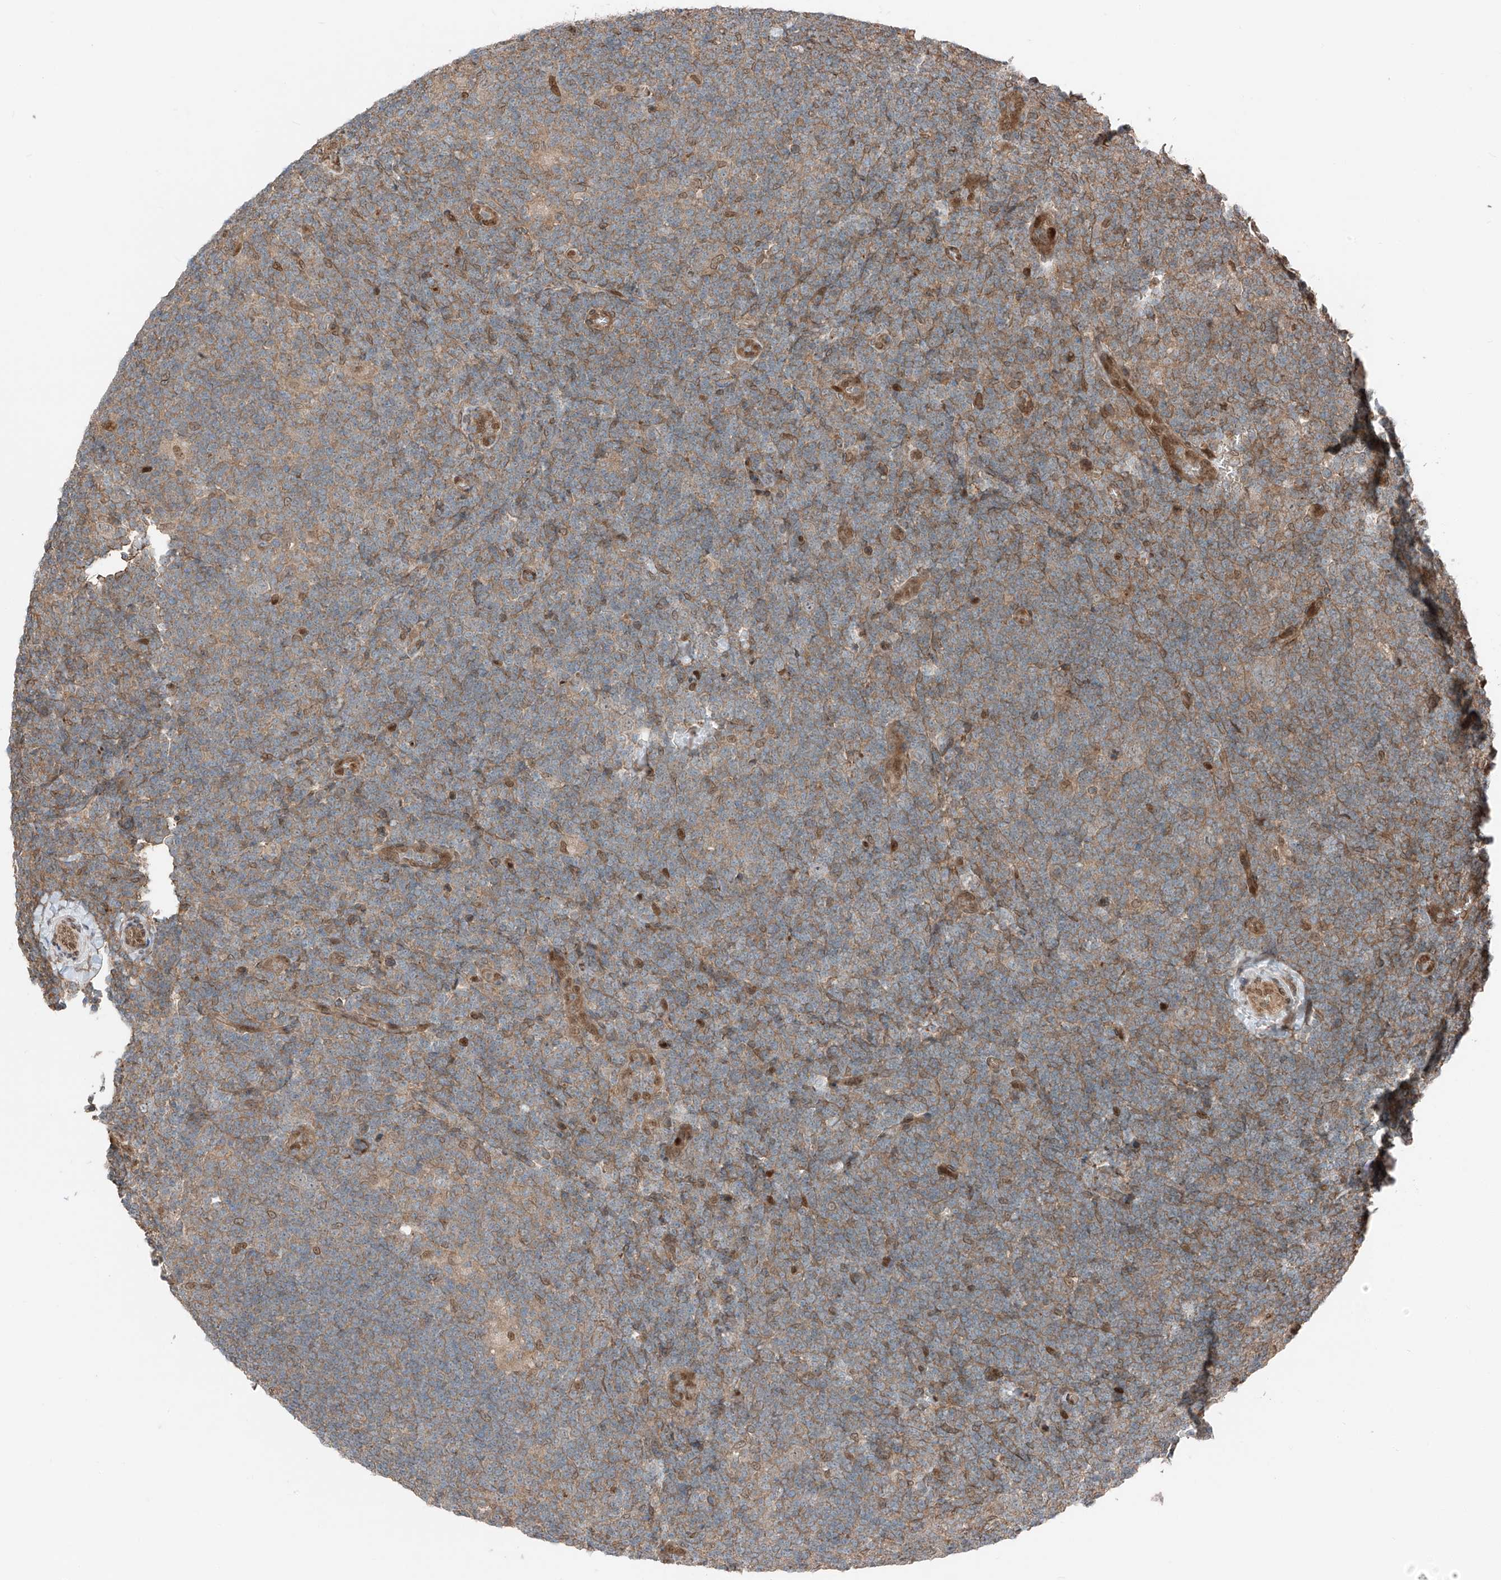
{"staining": {"intensity": "negative", "quantity": "none", "location": "none"}, "tissue": "lymphoma", "cell_type": "Tumor cells", "image_type": "cancer", "snomed": [{"axis": "morphology", "description": "Hodgkin's disease, NOS"}, {"axis": "topography", "description": "Lymph node"}], "caption": "Immunohistochemistry of human lymphoma exhibits no positivity in tumor cells.", "gene": "CEP162", "patient": {"sex": "female", "age": 57}}